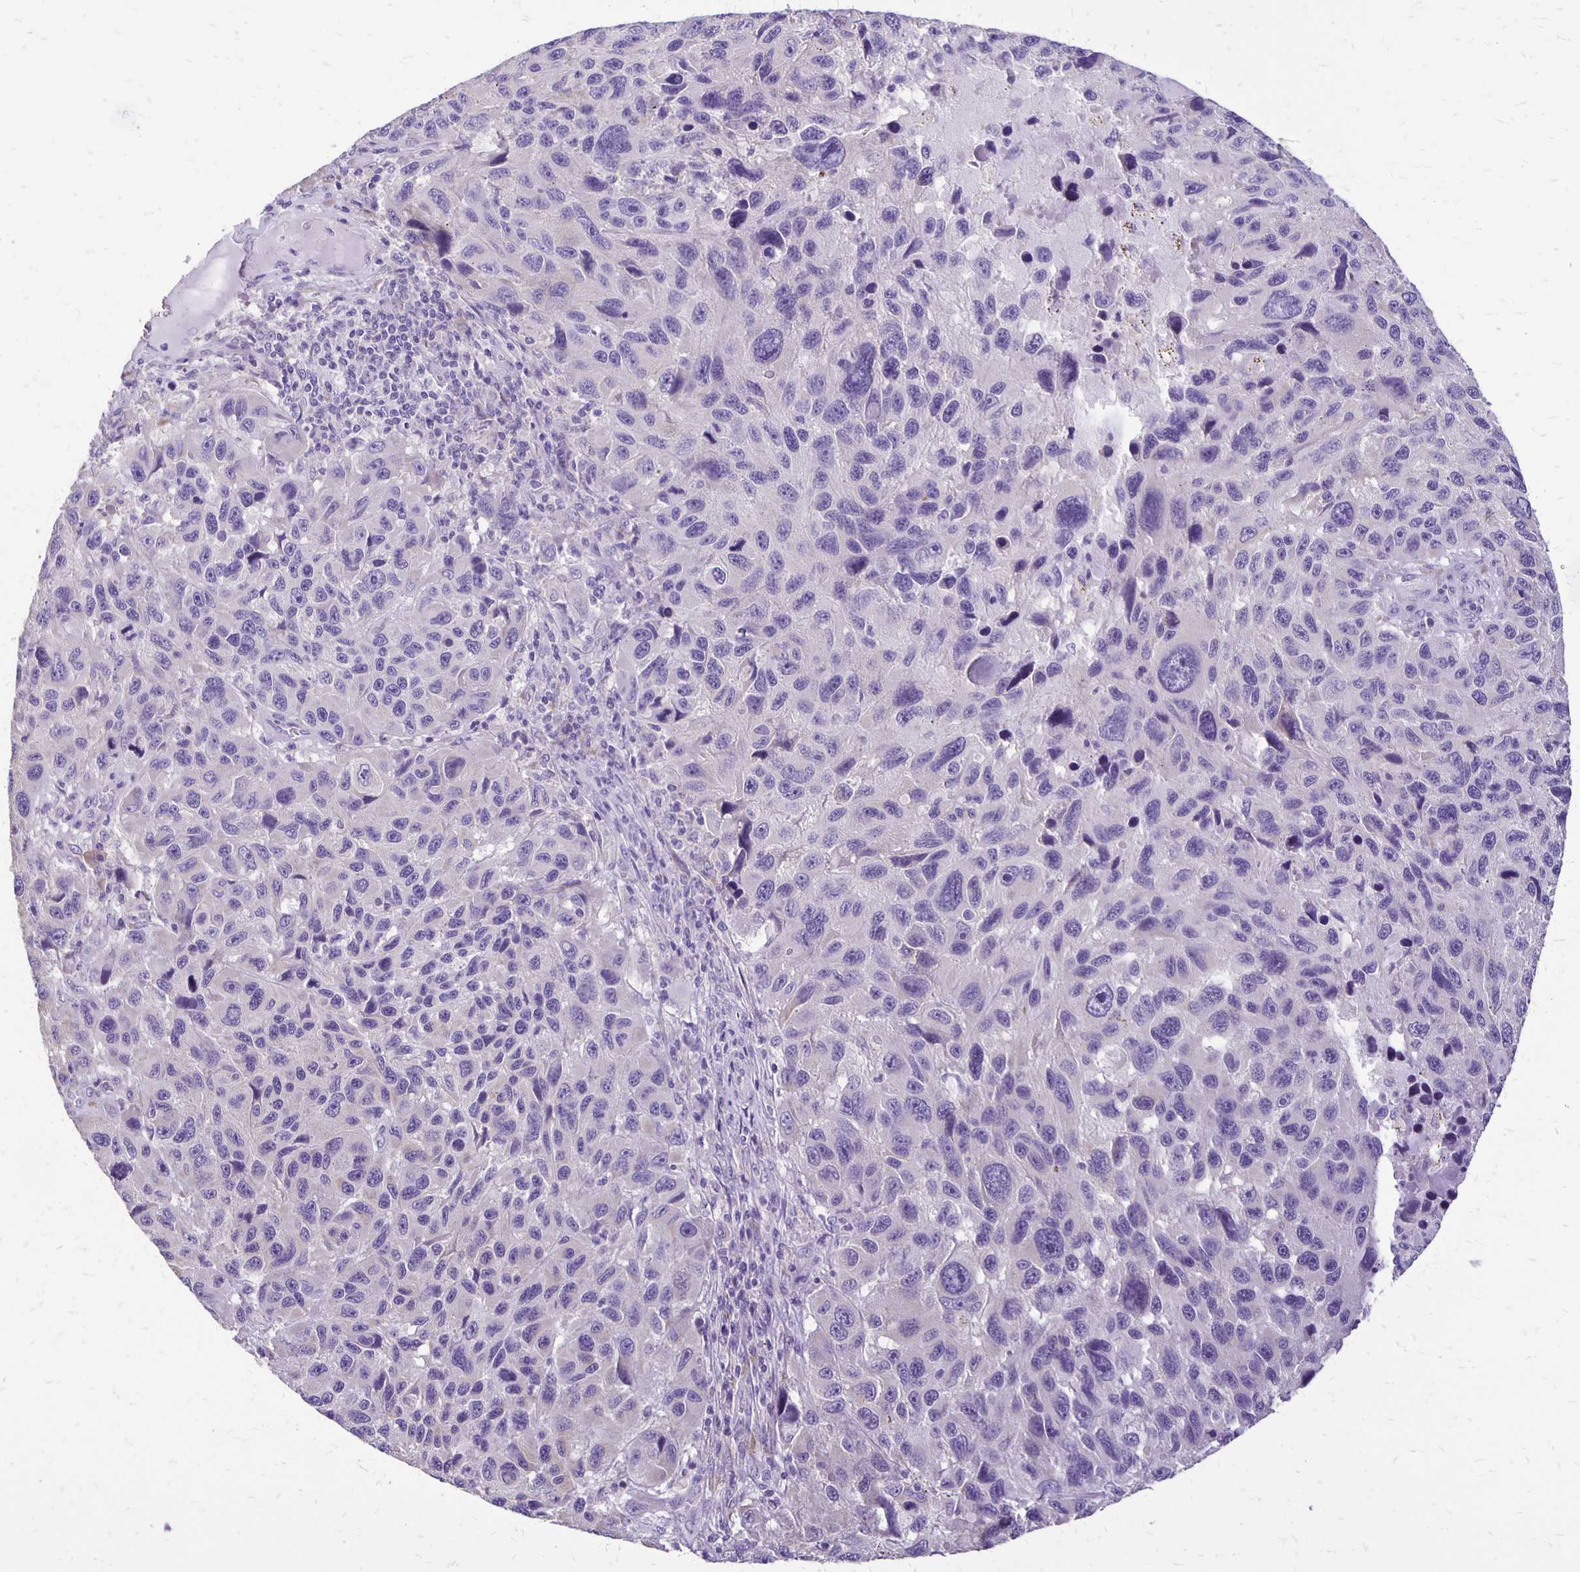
{"staining": {"intensity": "negative", "quantity": "none", "location": "none"}, "tissue": "melanoma", "cell_type": "Tumor cells", "image_type": "cancer", "snomed": [{"axis": "morphology", "description": "Malignant melanoma, NOS"}, {"axis": "topography", "description": "Skin"}], "caption": "IHC of human malignant melanoma exhibits no staining in tumor cells.", "gene": "ANKRD45", "patient": {"sex": "male", "age": 53}}